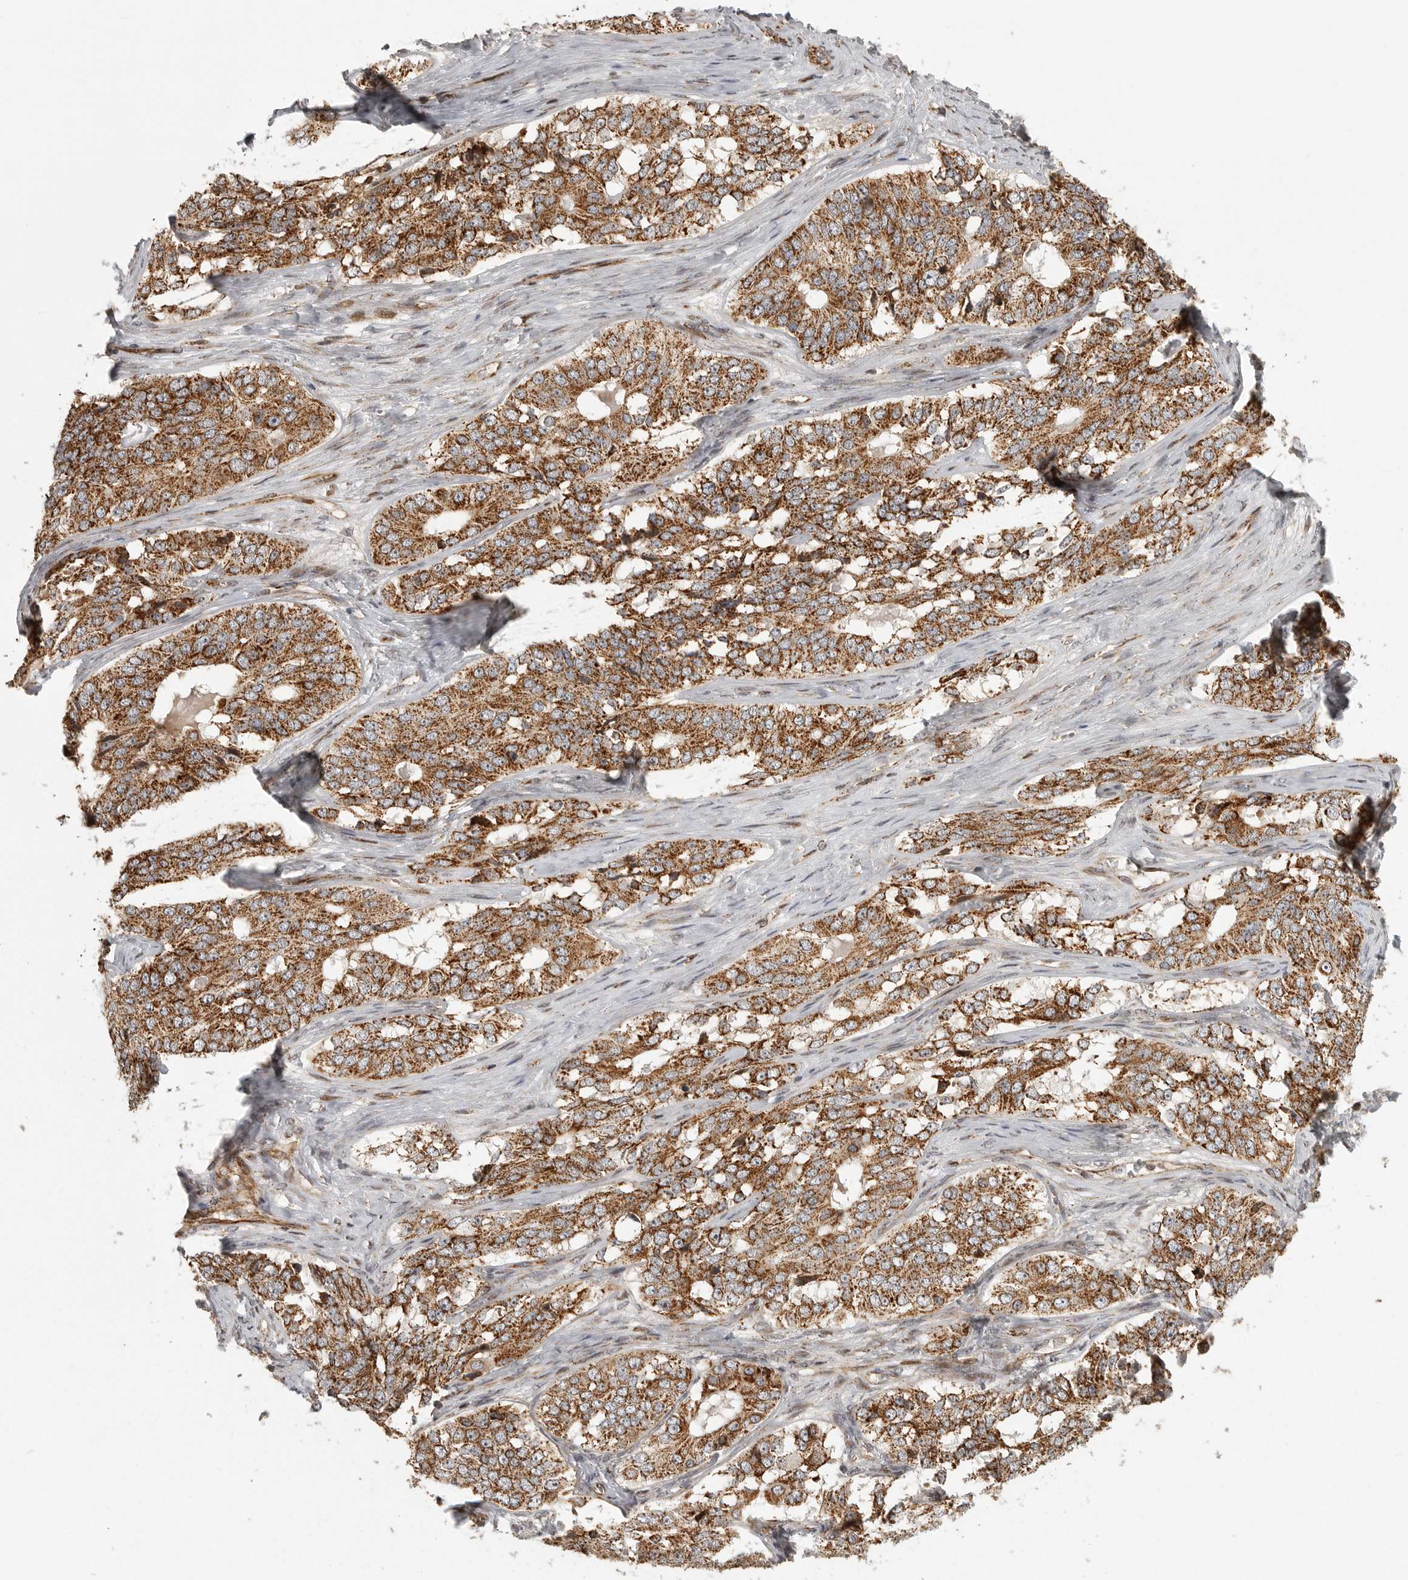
{"staining": {"intensity": "strong", "quantity": ">75%", "location": "cytoplasmic/membranous"}, "tissue": "ovarian cancer", "cell_type": "Tumor cells", "image_type": "cancer", "snomed": [{"axis": "morphology", "description": "Carcinoma, endometroid"}, {"axis": "topography", "description": "Ovary"}], "caption": "IHC photomicrograph of ovarian endometroid carcinoma stained for a protein (brown), which exhibits high levels of strong cytoplasmic/membranous positivity in approximately >75% of tumor cells.", "gene": "NARS2", "patient": {"sex": "female", "age": 51}}